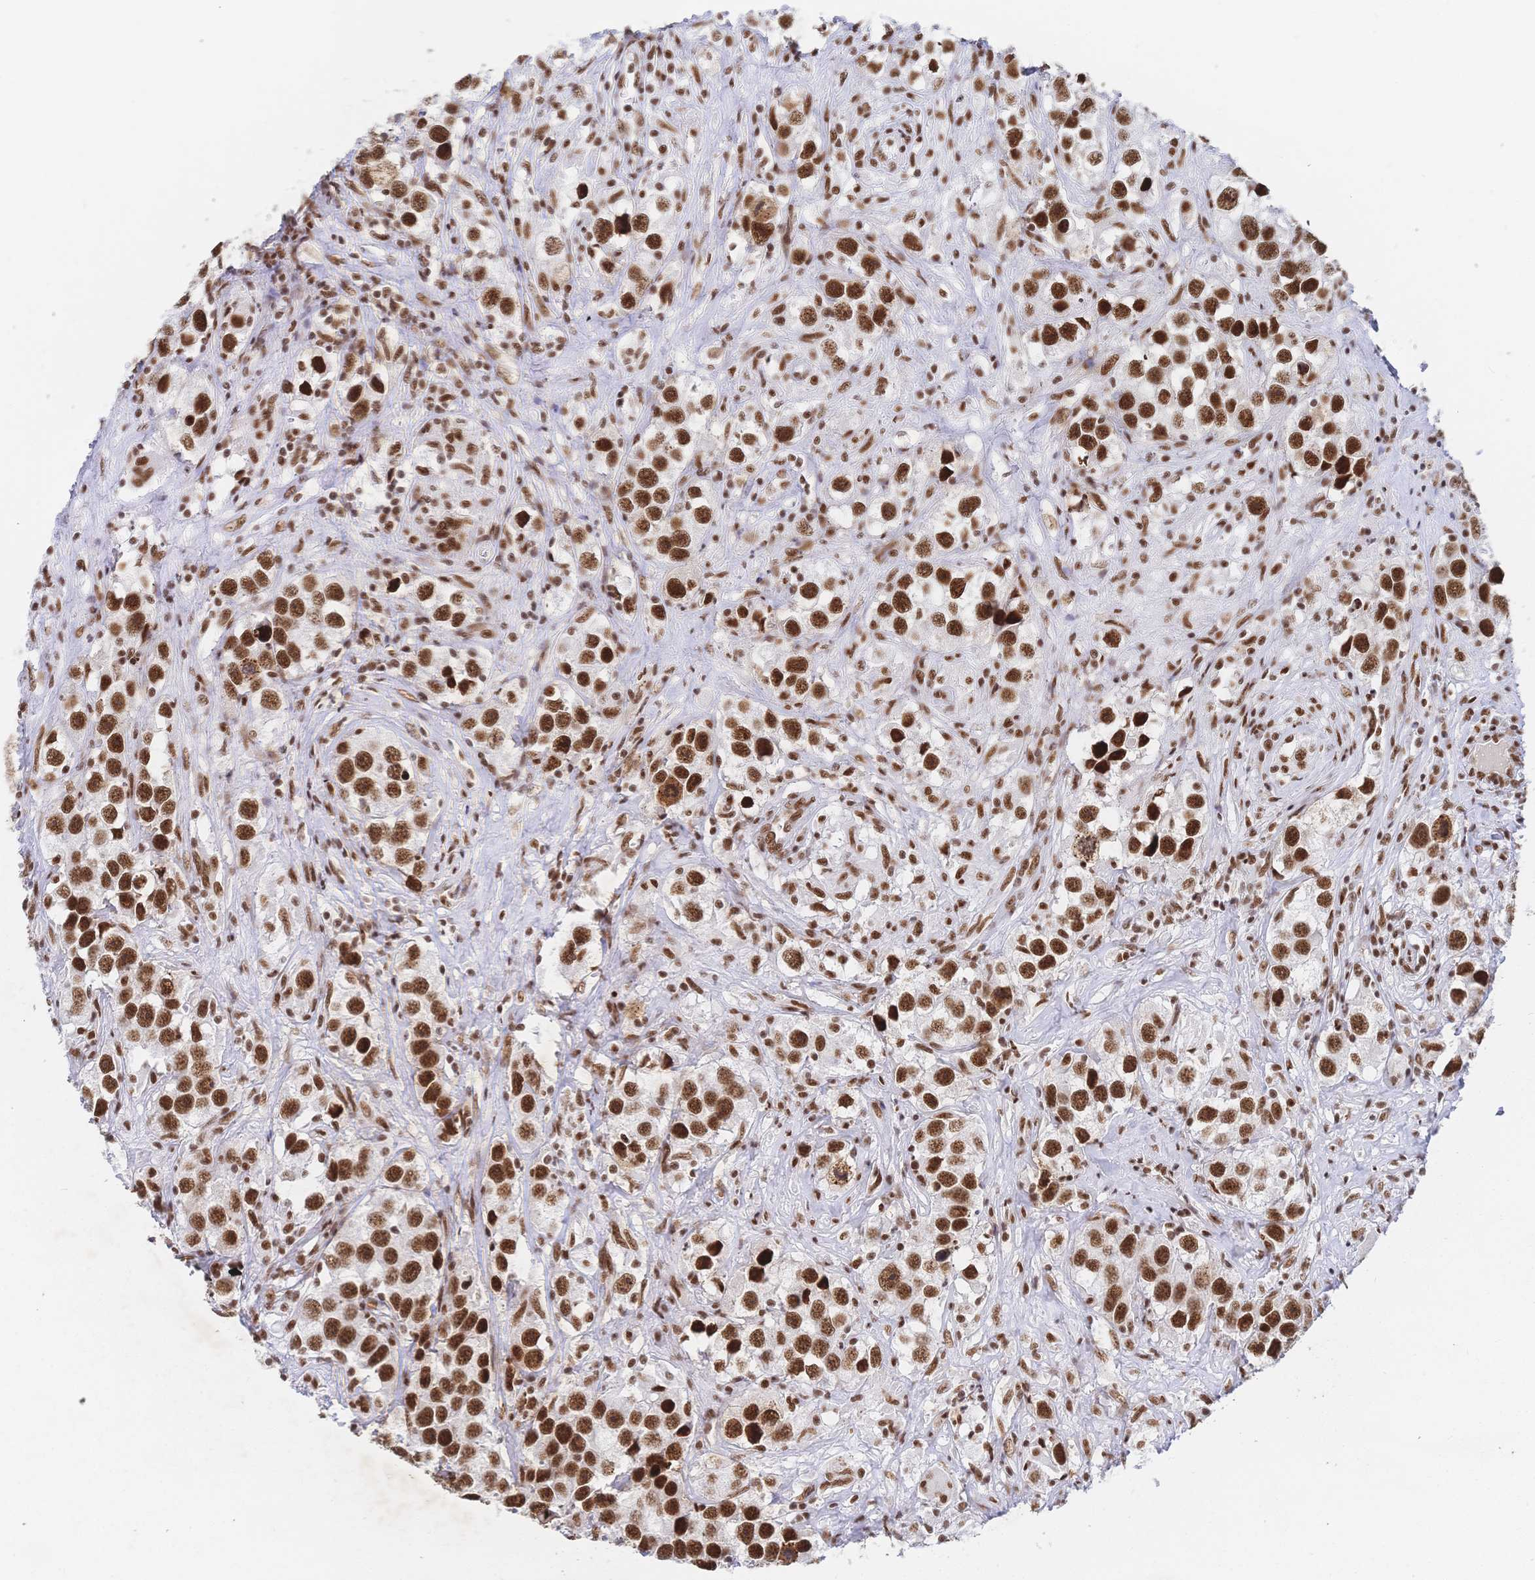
{"staining": {"intensity": "strong", "quantity": ">75%", "location": "nuclear"}, "tissue": "testis cancer", "cell_type": "Tumor cells", "image_type": "cancer", "snomed": [{"axis": "morphology", "description": "Seminoma, NOS"}, {"axis": "topography", "description": "Testis"}], "caption": "Immunohistochemistry (DAB (3,3'-diaminobenzidine)) staining of testis cancer (seminoma) reveals strong nuclear protein expression in about >75% of tumor cells. The staining was performed using DAB (3,3'-diaminobenzidine), with brown indicating positive protein expression. Nuclei are stained blue with hematoxylin.", "gene": "SRSF1", "patient": {"sex": "male", "age": 49}}